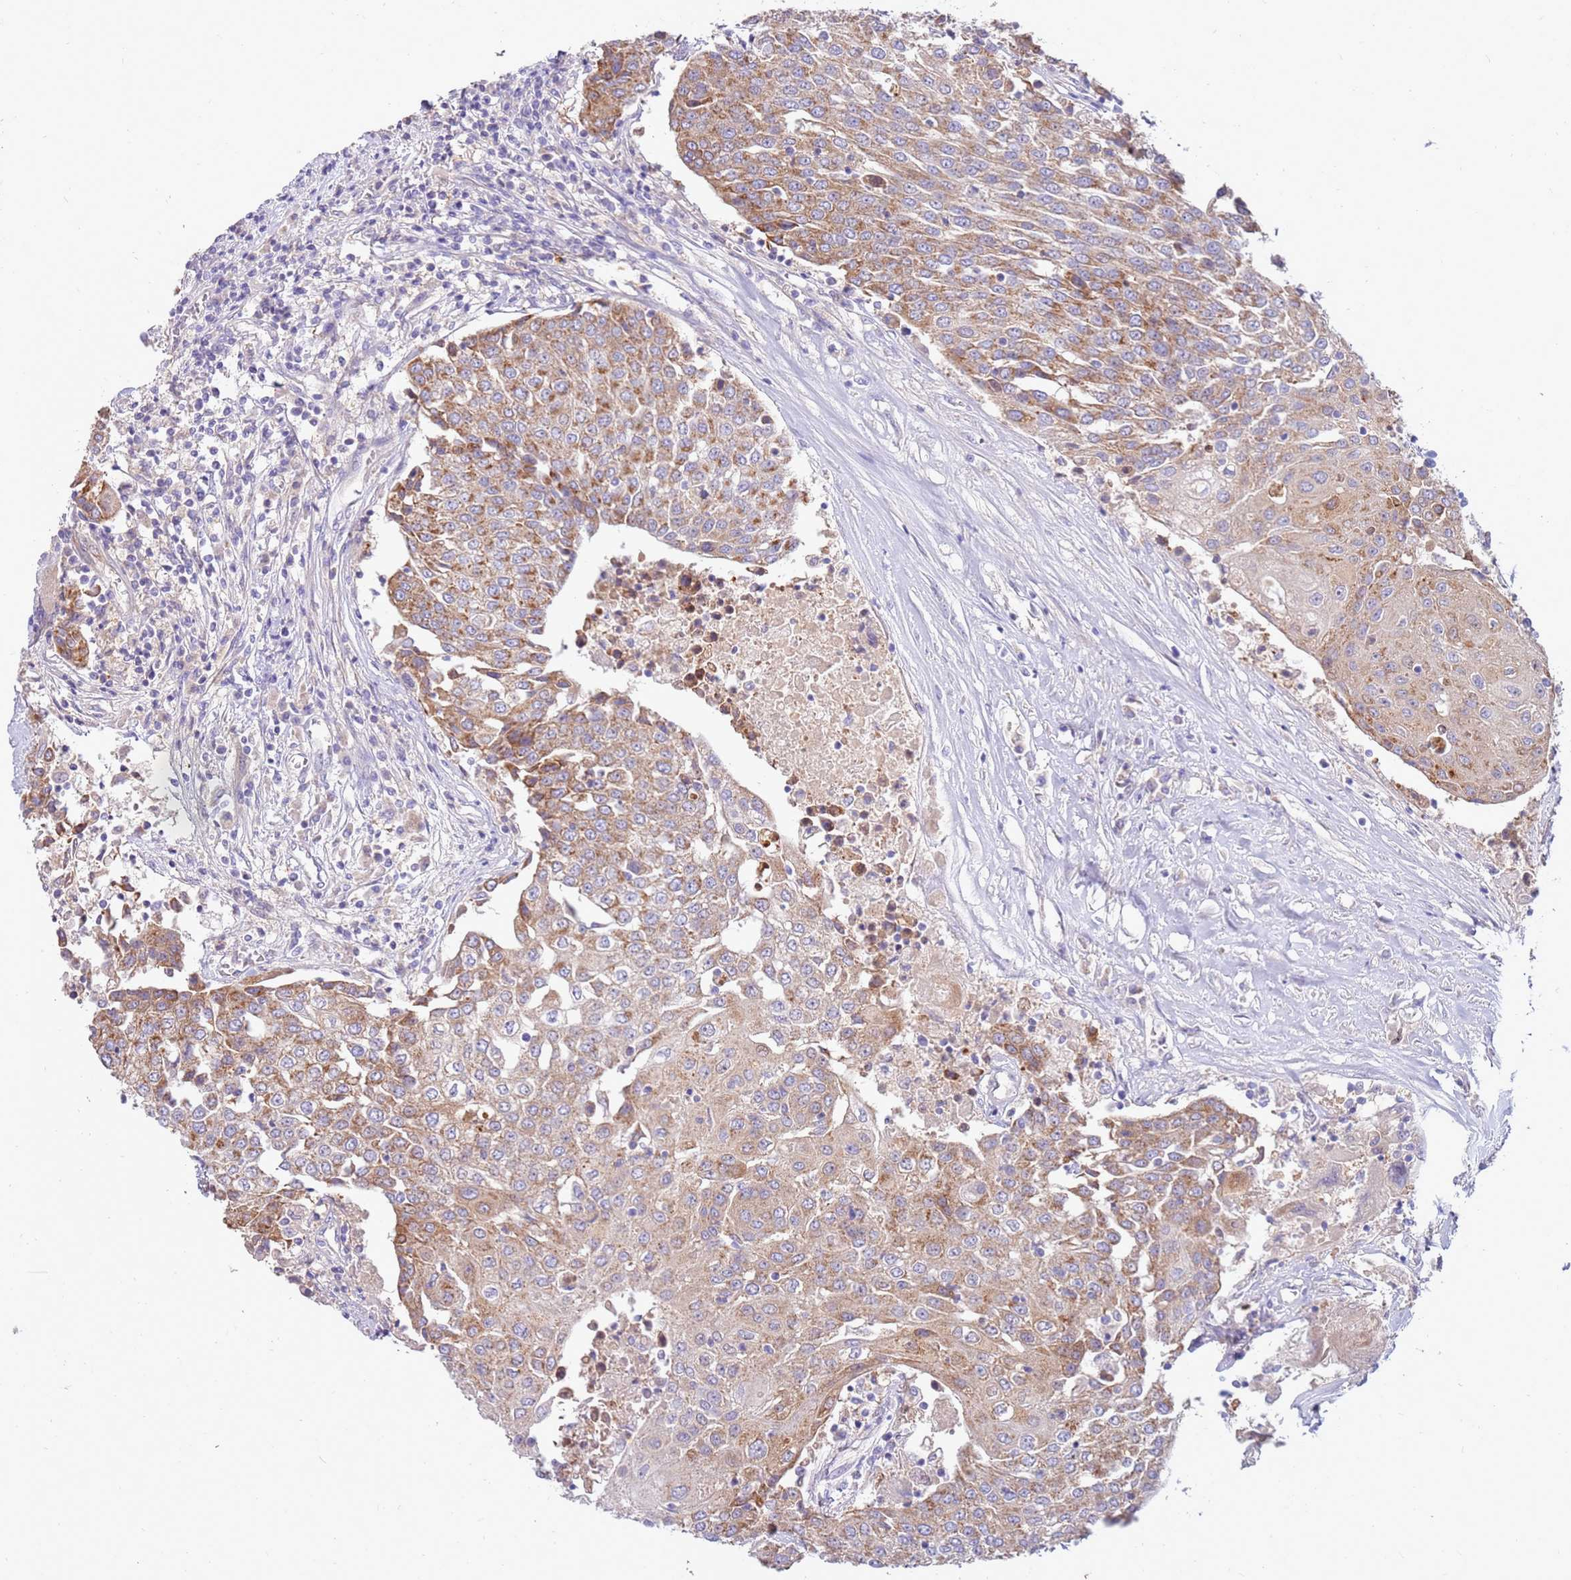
{"staining": {"intensity": "moderate", "quantity": "25%-75%", "location": "cytoplasmic/membranous"}, "tissue": "urothelial cancer", "cell_type": "Tumor cells", "image_type": "cancer", "snomed": [{"axis": "morphology", "description": "Urothelial carcinoma, High grade"}, {"axis": "topography", "description": "Urinary bladder"}], "caption": "DAB (3,3'-diaminobenzidine) immunohistochemical staining of human urothelial cancer shows moderate cytoplasmic/membranous protein staining in approximately 25%-75% of tumor cells. (DAB = brown stain, brightfield microscopy at high magnification).", "gene": "SLC44A4", "patient": {"sex": "female", "age": 85}}